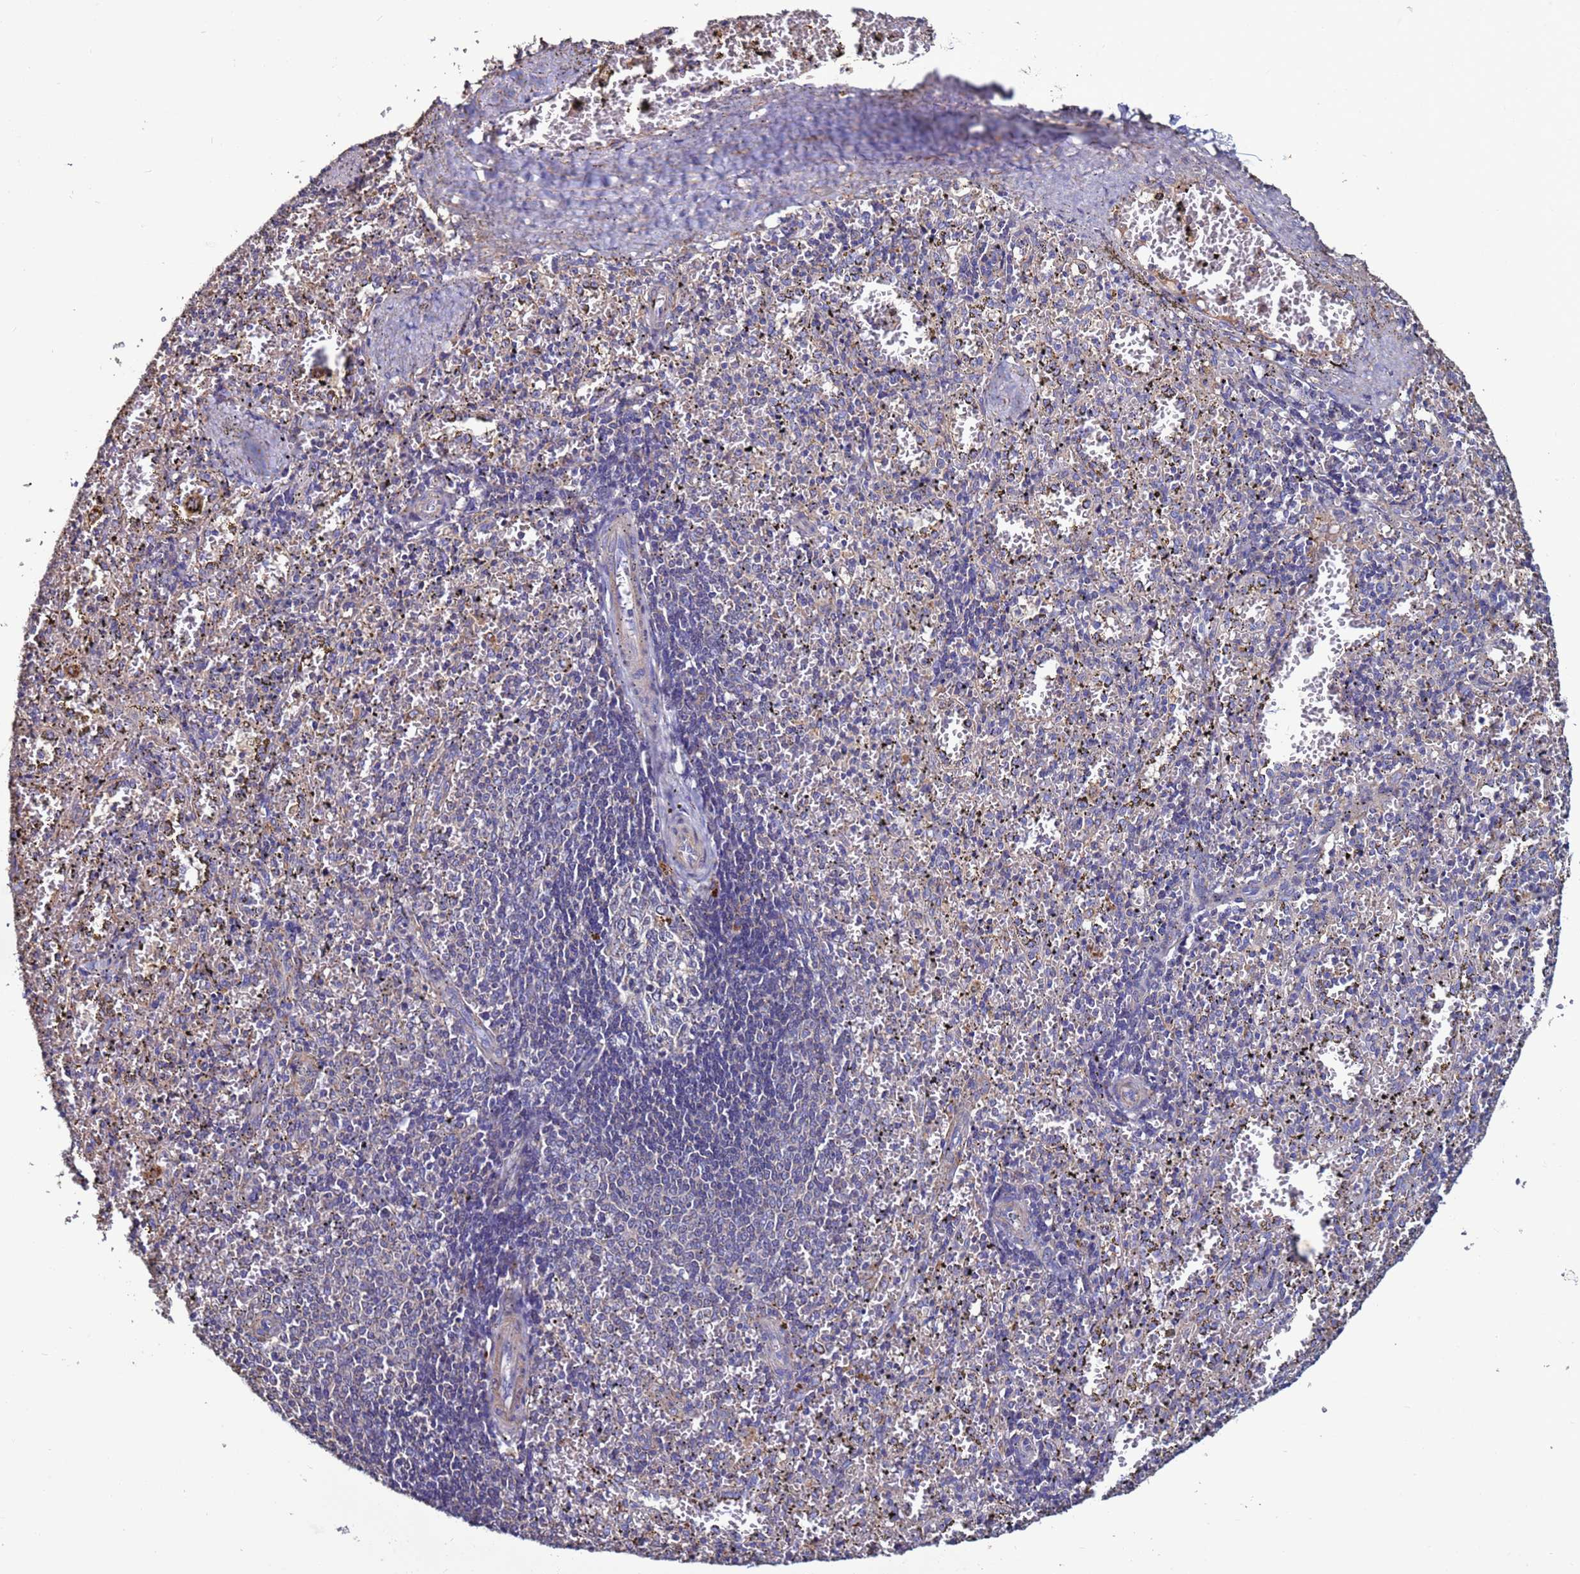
{"staining": {"intensity": "negative", "quantity": "none", "location": "none"}, "tissue": "spleen", "cell_type": "Cells in red pulp", "image_type": "normal", "snomed": [{"axis": "morphology", "description": "Normal tissue, NOS"}, {"axis": "topography", "description": "Spleen"}], "caption": "Immunohistochemistry photomicrograph of normal spleen: human spleen stained with DAB displays no significant protein positivity in cells in red pulp. (Brightfield microscopy of DAB IHC at high magnification).", "gene": "CEP55", "patient": {"sex": "male", "age": 11}}